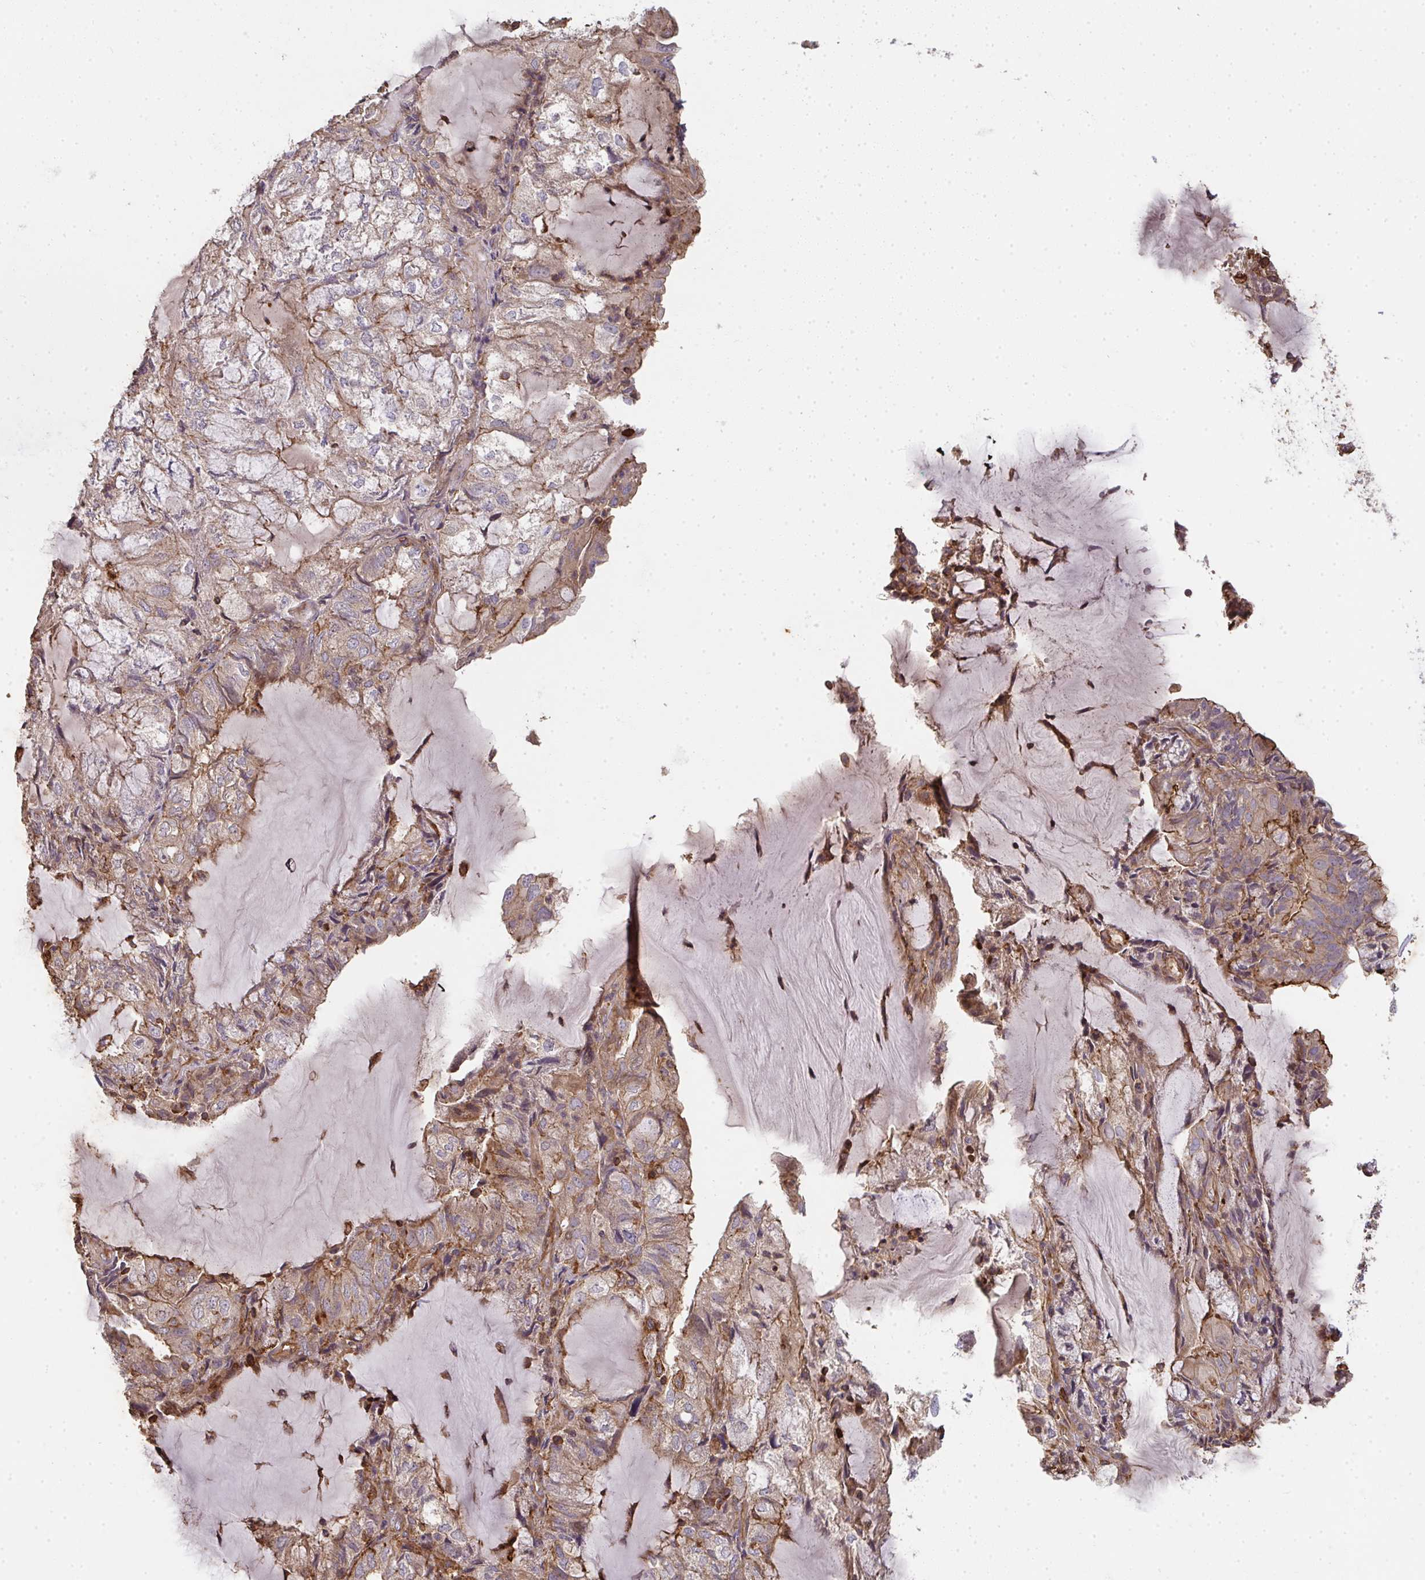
{"staining": {"intensity": "moderate", "quantity": ">75%", "location": "cytoplasmic/membranous"}, "tissue": "endometrial cancer", "cell_type": "Tumor cells", "image_type": "cancer", "snomed": [{"axis": "morphology", "description": "Adenocarcinoma, NOS"}, {"axis": "topography", "description": "Endometrium"}], "caption": "Protein expression analysis of human adenocarcinoma (endometrial) reveals moderate cytoplasmic/membranous staining in about >75% of tumor cells. Using DAB (brown) and hematoxylin (blue) stains, captured at high magnification using brightfield microscopy.", "gene": "TNMD", "patient": {"sex": "female", "age": 81}}